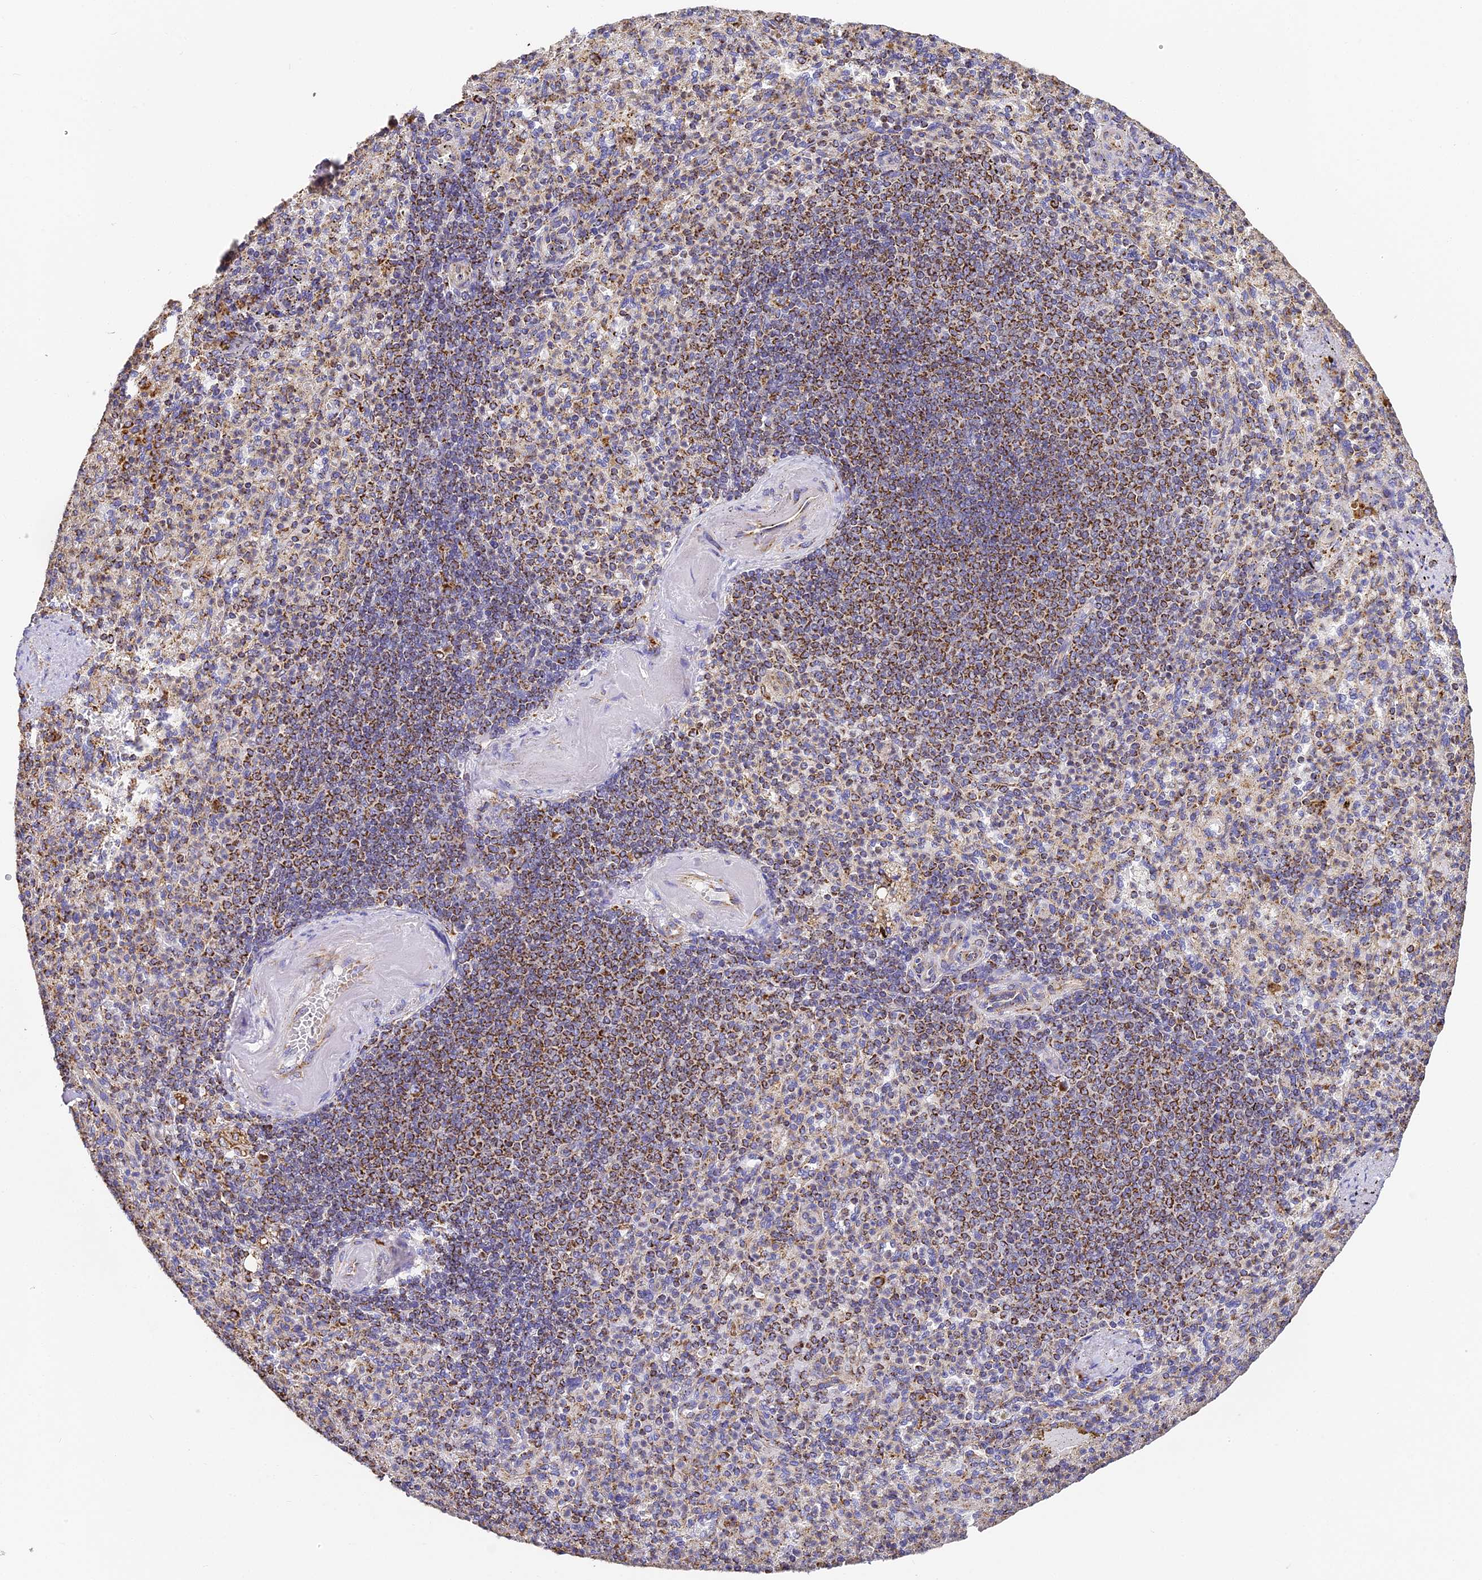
{"staining": {"intensity": "moderate", "quantity": "25%-75%", "location": "cytoplasmic/membranous"}, "tissue": "spleen", "cell_type": "Cells in red pulp", "image_type": "normal", "snomed": [{"axis": "morphology", "description": "Normal tissue, NOS"}, {"axis": "topography", "description": "Spleen"}], "caption": "About 25%-75% of cells in red pulp in unremarkable human spleen exhibit moderate cytoplasmic/membranous protein staining as visualized by brown immunohistochemical staining.", "gene": "COX6C", "patient": {"sex": "female", "age": 74}}